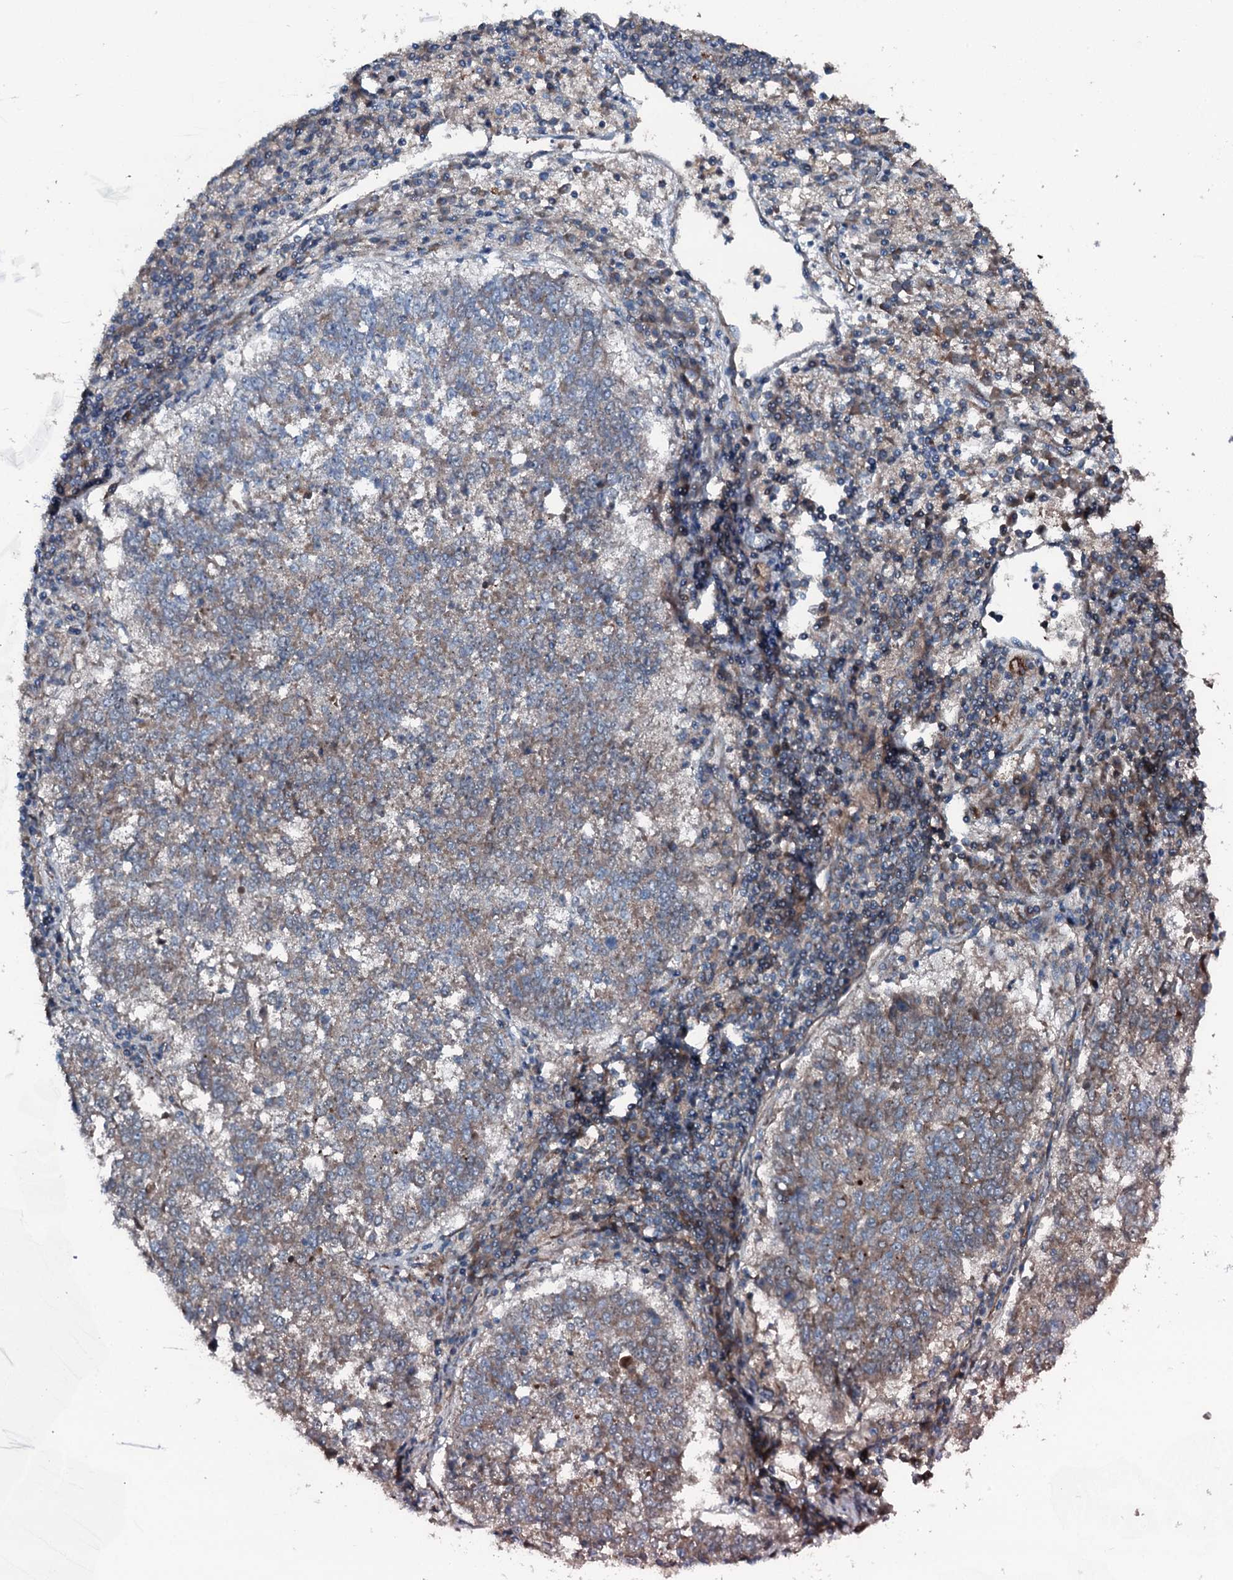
{"staining": {"intensity": "weak", "quantity": ">75%", "location": "cytoplasmic/membranous"}, "tissue": "lung cancer", "cell_type": "Tumor cells", "image_type": "cancer", "snomed": [{"axis": "morphology", "description": "Squamous cell carcinoma, NOS"}, {"axis": "topography", "description": "Lung"}], "caption": "Immunohistochemical staining of human squamous cell carcinoma (lung) reveals low levels of weak cytoplasmic/membranous protein expression in approximately >75% of tumor cells.", "gene": "TRIM7", "patient": {"sex": "male", "age": 73}}